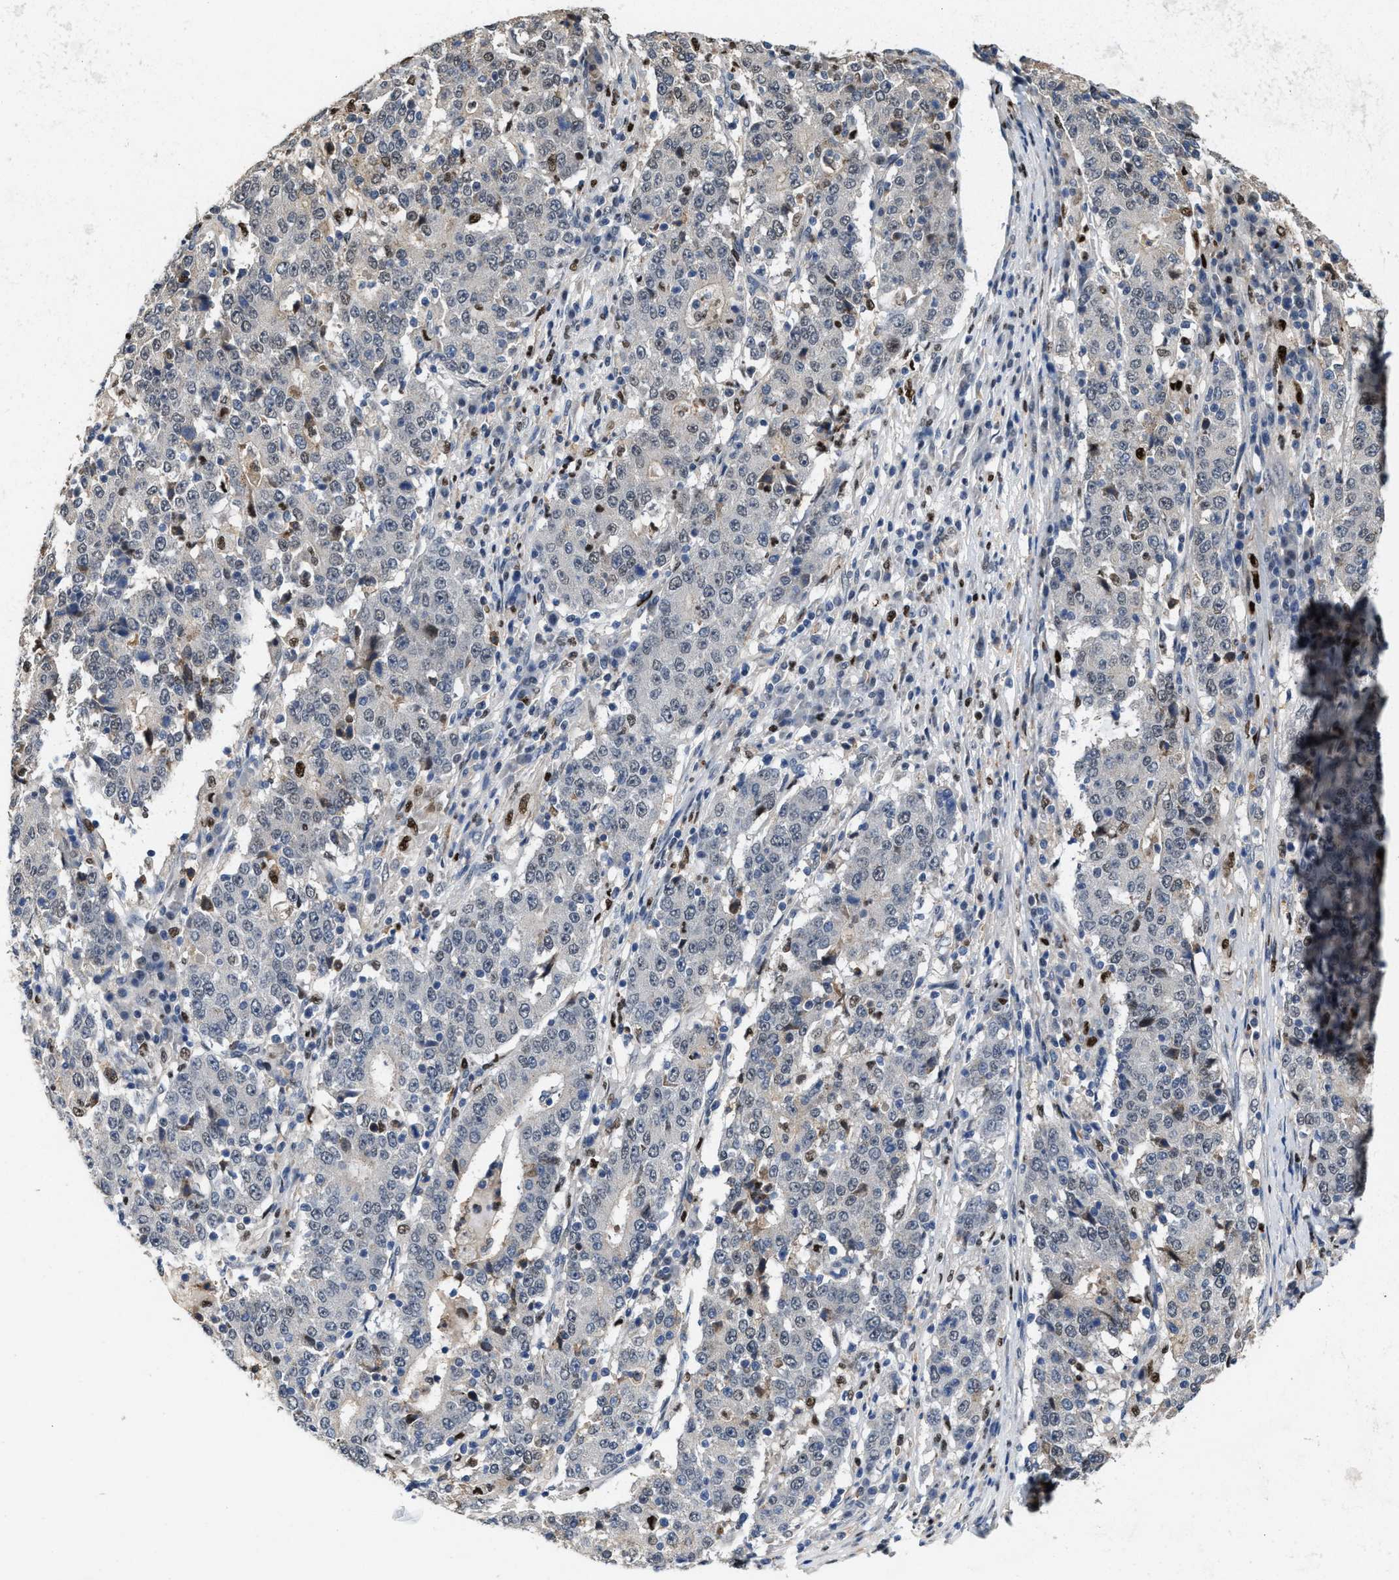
{"staining": {"intensity": "negative", "quantity": "none", "location": "none"}, "tissue": "stomach cancer", "cell_type": "Tumor cells", "image_type": "cancer", "snomed": [{"axis": "morphology", "description": "Adenocarcinoma, NOS"}, {"axis": "topography", "description": "Stomach"}], "caption": "High power microscopy histopathology image of an immunohistochemistry (IHC) photomicrograph of adenocarcinoma (stomach), revealing no significant staining in tumor cells.", "gene": "ZNF20", "patient": {"sex": "male", "age": 59}}